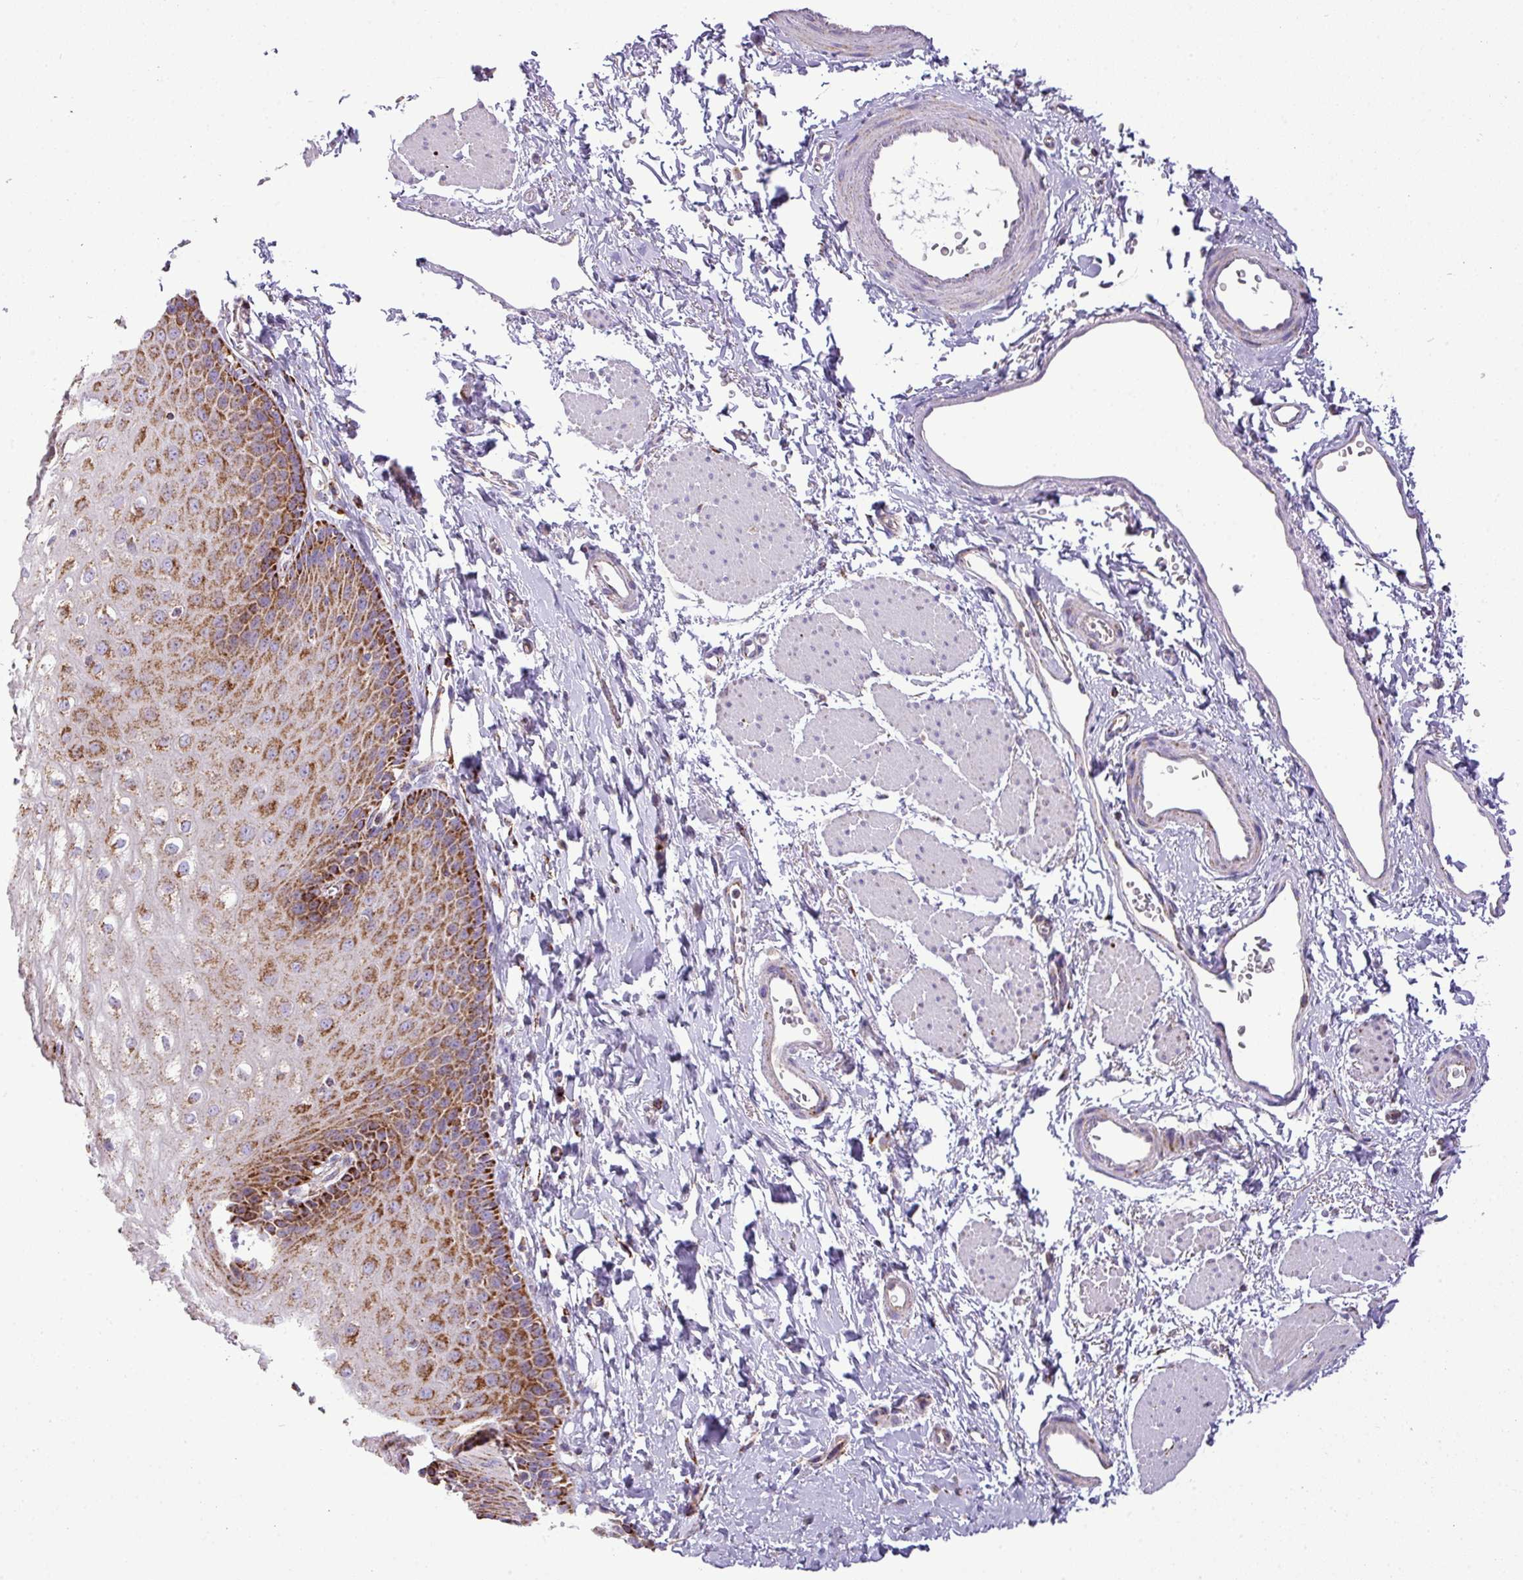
{"staining": {"intensity": "strong", "quantity": ">75%", "location": "cytoplasmic/membranous"}, "tissue": "esophagus", "cell_type": "Squamous epithelial cells", "image_type": "normal", "snomed": [{"axis": "morphology", "description": "Normal tissue, NOS"}, {"axis": "topography", "description": "Esophagus"}], "caption": "IHC (DAB) staining of unremarkable human esophagus demonstrates strong cytoplasmic/membranous protein positivity in about >75% of squamous epithelial cells.", "gene": "ZNF81", "patient": {"sex": "male", "age": 70}}